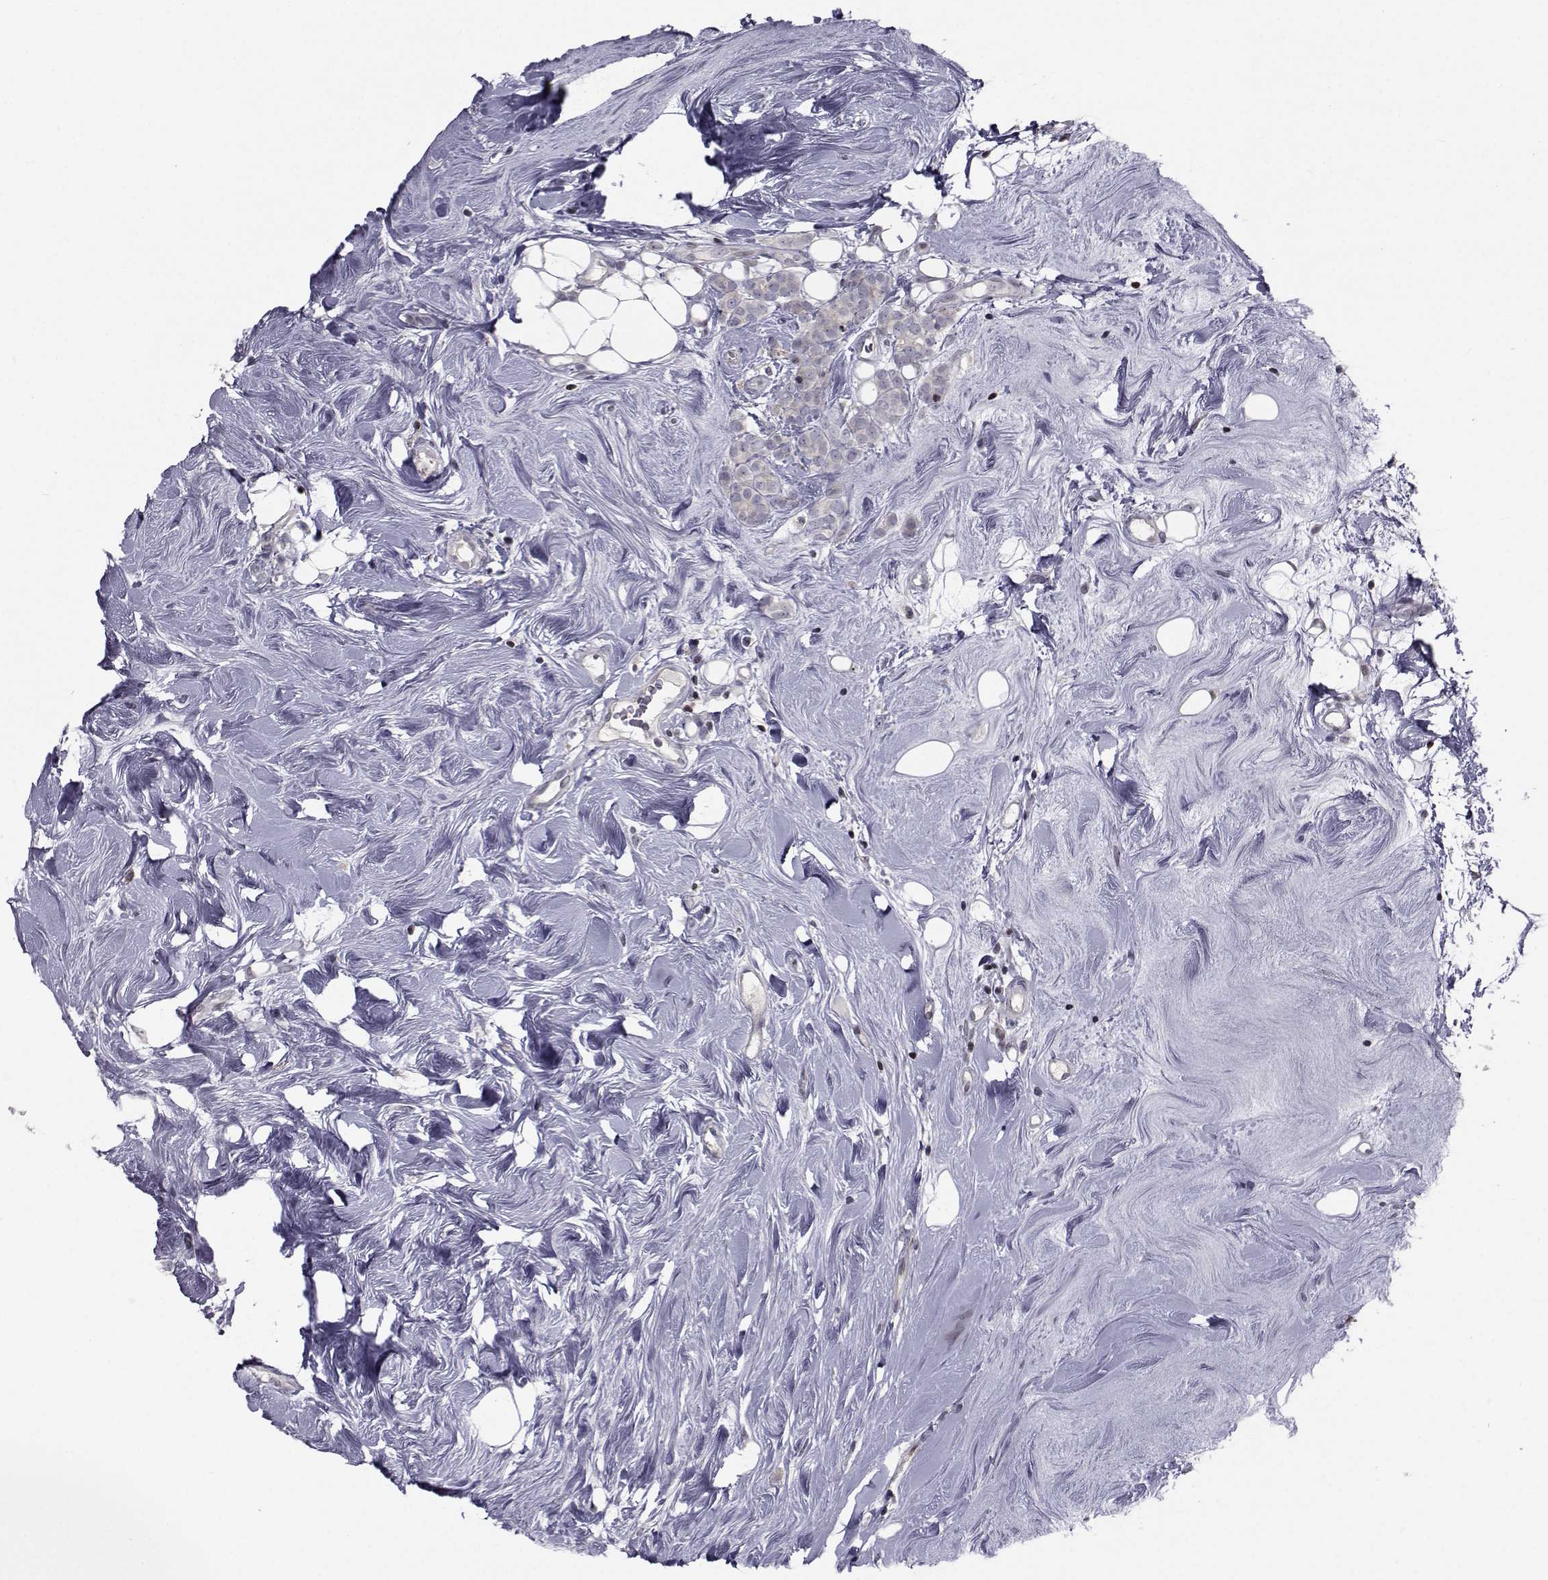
{"staining": {"intensity": "negative", "quantity": "none", "location": "none"}, "tissue": "breast cancer", "cell_type": "Tumor cells", "image_type": "cancer", "snomed": [{"axis": "morphology", "description": "Lobular carcinoma"}, {"axis": "topography", "description": "Breast"}], "caption": "Tumor cells are negative for brown protein staining in breast cancer (lobular carcinoma).", "gene": "PCP4L1", "patient": {"sex": "female", "age": 49}}